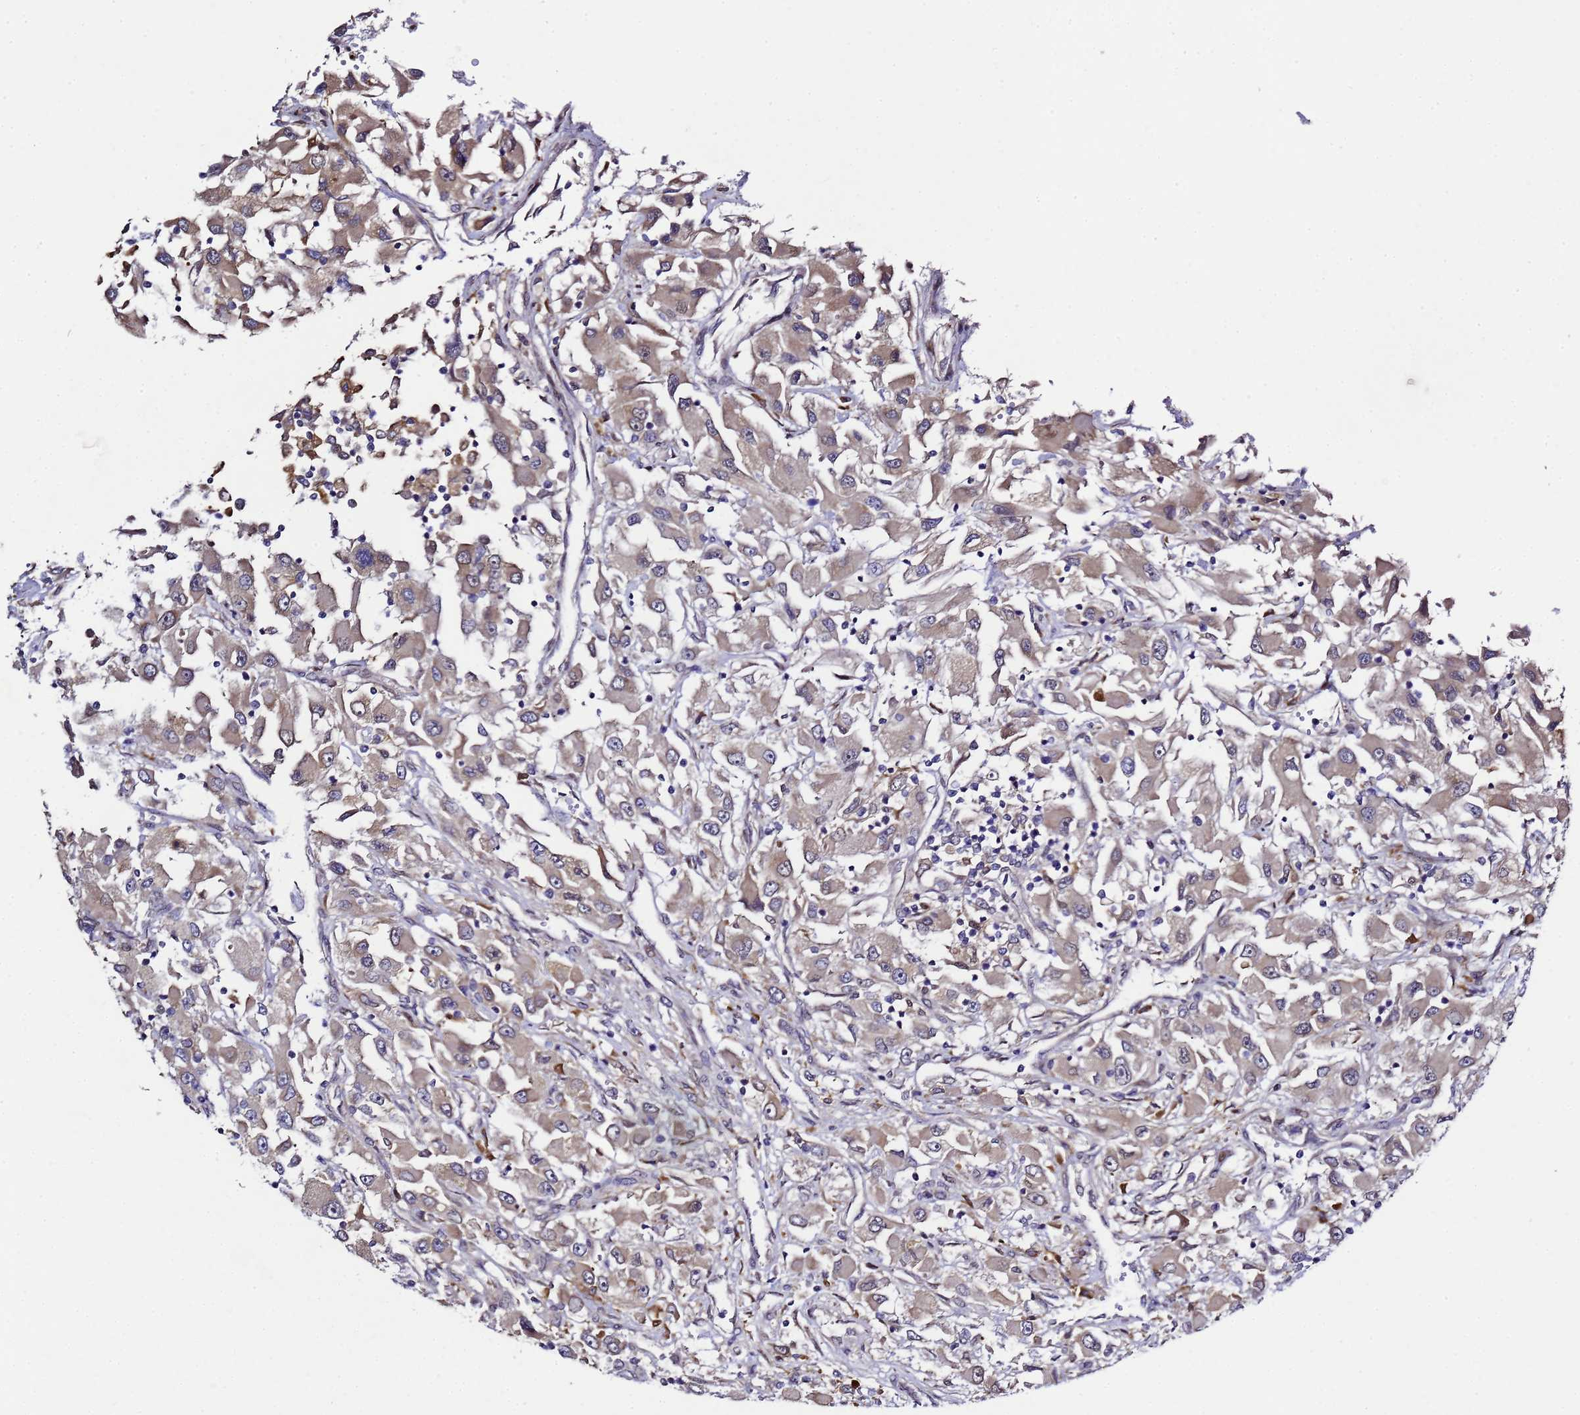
{"staining": {"intensity": "weak", "quantity": "25%-75%", "location": "cytoplasmic/membranous"}, "tissue": "renal cancer", "cell_type": "Tumor cells", "image_type": "cancer", "snomed": [{"axis": "morphology", "description": "Adenocarcinoma, NOS"}, {"axis": "topography", "description": "Kidney"}], "caption": "High-magnification brightfield microscopy of renal cancer (adenocarcinoma) stained with DAB (brown) and counterstained with hematoxylin (blue). tumor cells exhibit weak cytoplasmic/membranous expression is identified in about25%-75% of cells.", "gene": "ALG3", "patient": {"sex": "female", "age": 52}}